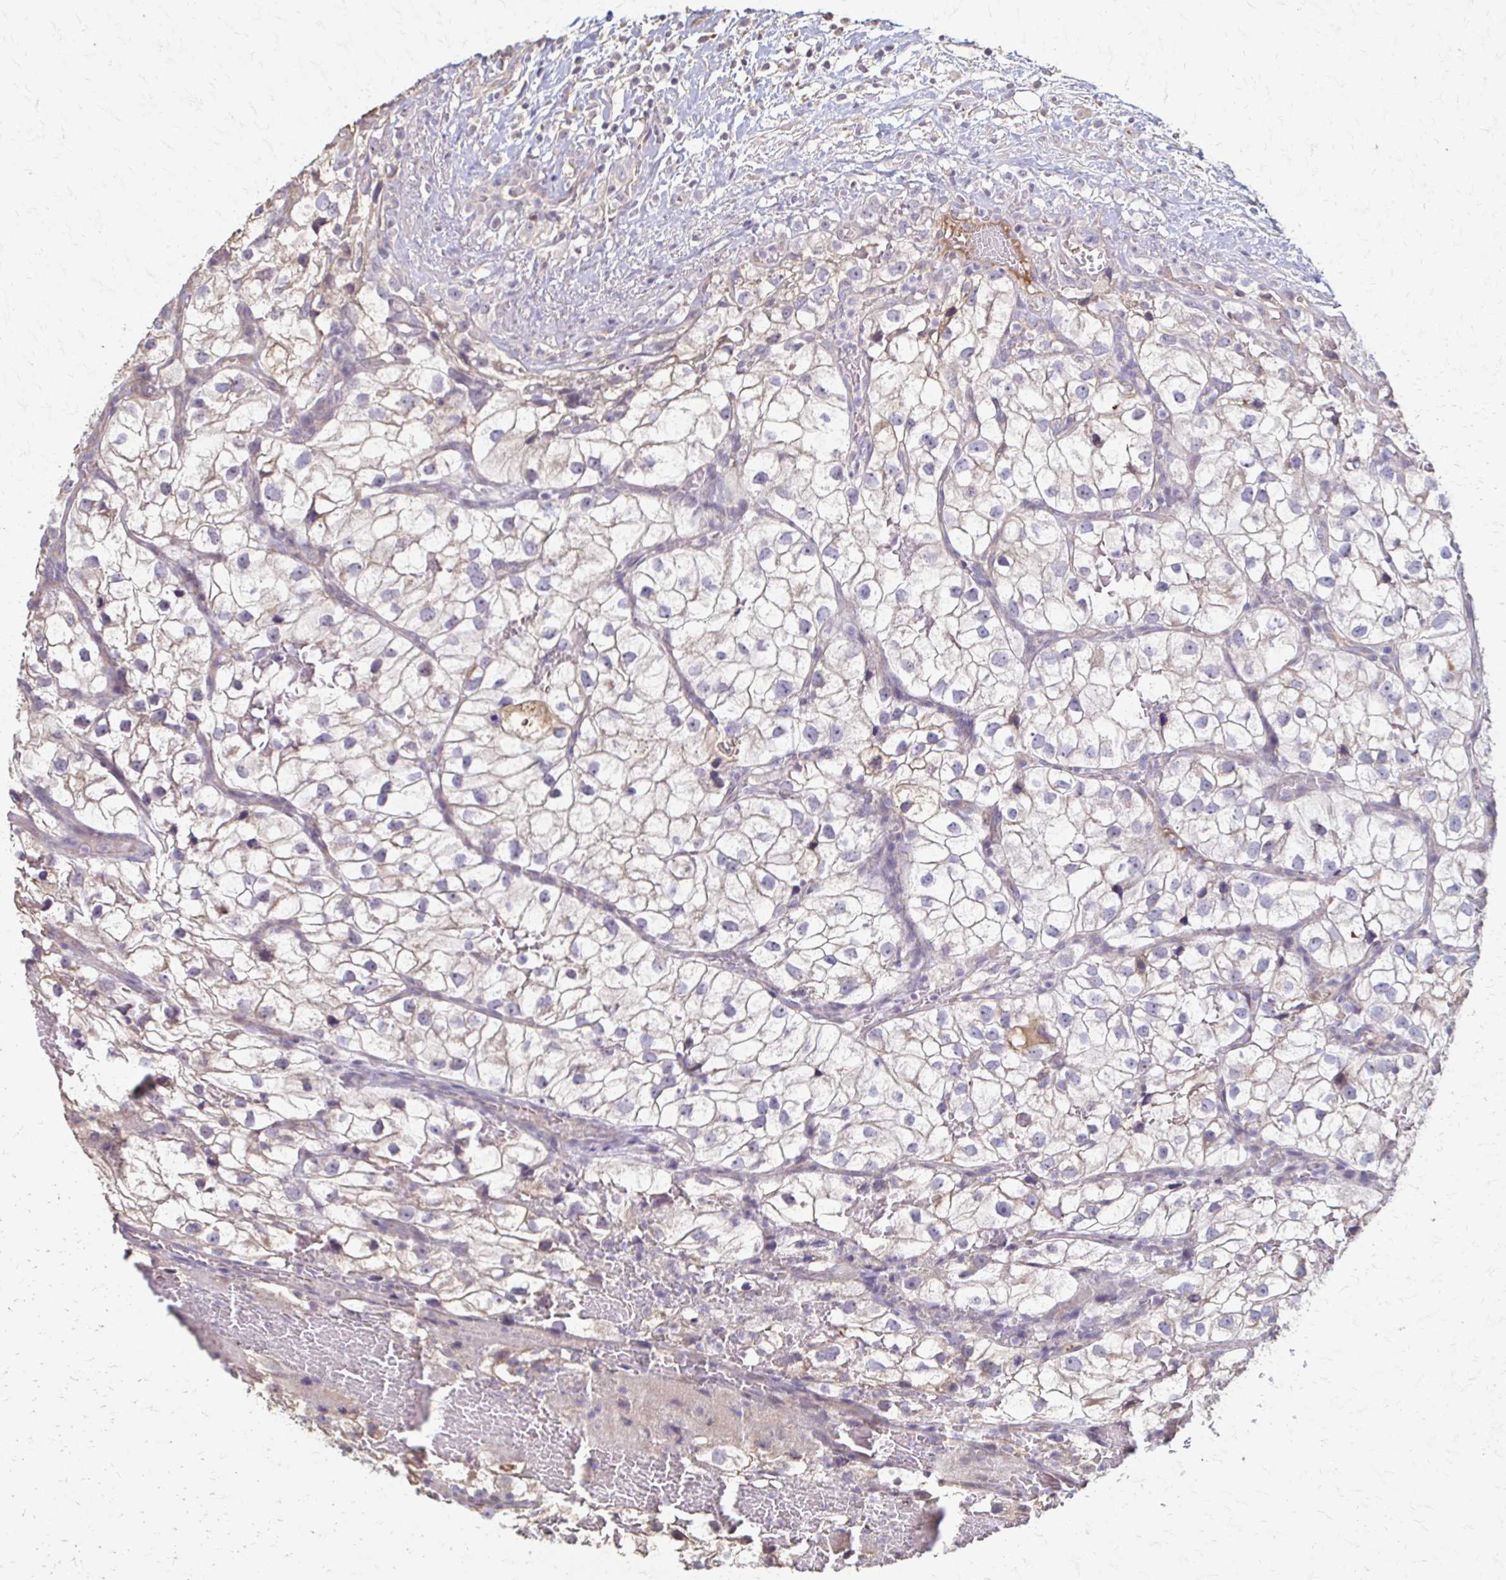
{"staining": {"intensity": "negative", "quantity": "none", "location": "none"}, "tissue": "renal cancer", "cell_type": "Tumor cells", "image_type": "cancer", "snomed": [{"axis": "morphology", "description": "Adenocarcinoma, NOS"}, {"axis": "topography", "description": "Kidney"}], "caption": "Adenocarcinoma (renal) stained for a protein using immunohistochemistry demonstrates no expression tumor cells.", "gene": "IL18BP", "patient": {"sex": "male", "age": 59}}